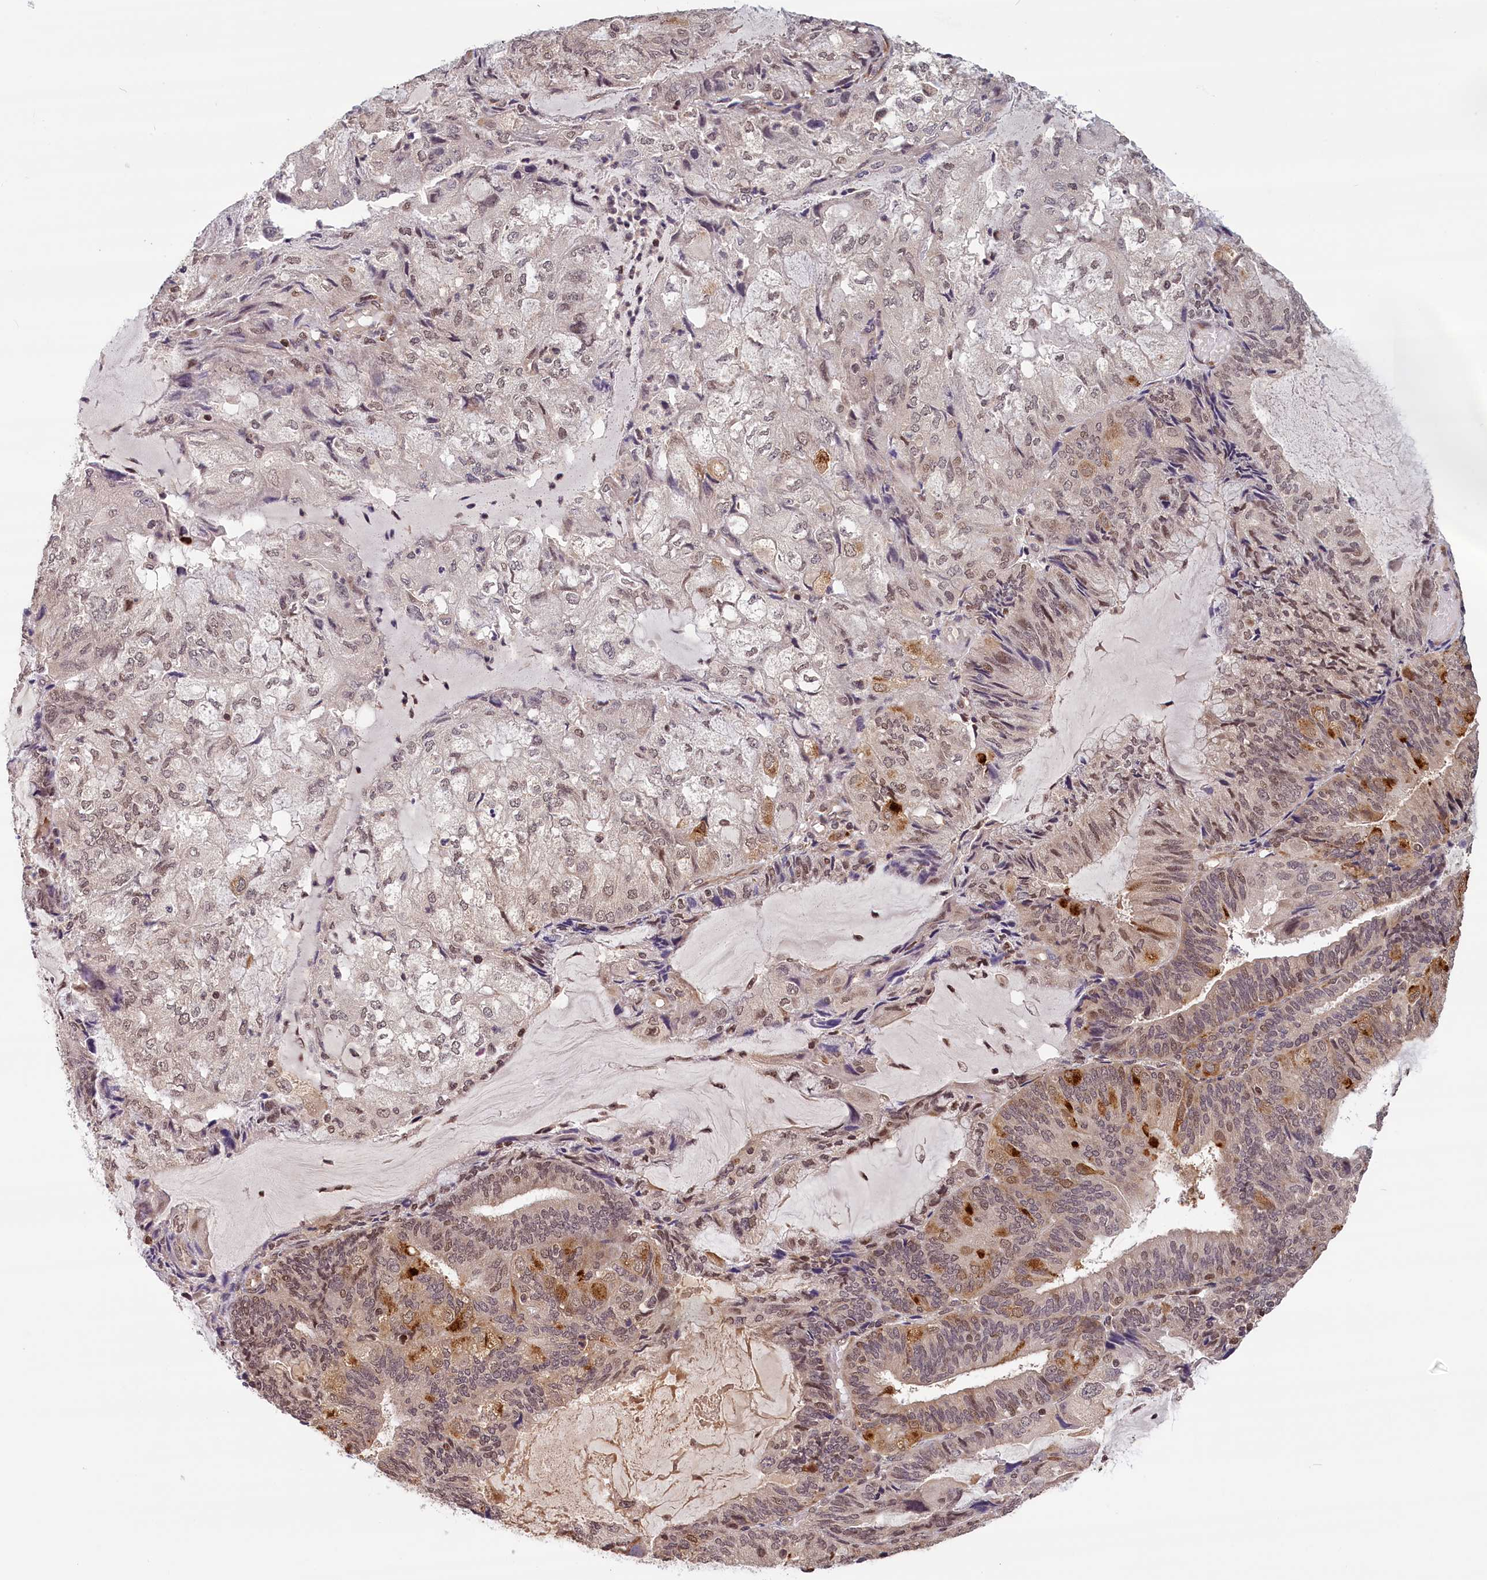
{"staining": {"intensity": "moderate", "quantity": "<25%", "location": "cytoplasmic/membranous,nuclear"}, "tissue": "endometrial cancer", "cell_type": "Tumor cells", "image_type": "cancer", "snomed": [{"axis": "morphology", "description": "Adenocarcinoma, NOS"}, {"axis": "topography", "description": "Endometrium"}], "caption": "This is an image of immunohistochemistry staining of endometrial adenocarcinoma, which shows moderate staining in the cytoplasmic/membranous and nuclear of tumor cells.", "gene": "KCNK6", "patient": {"sex": "female", "age": 81}}